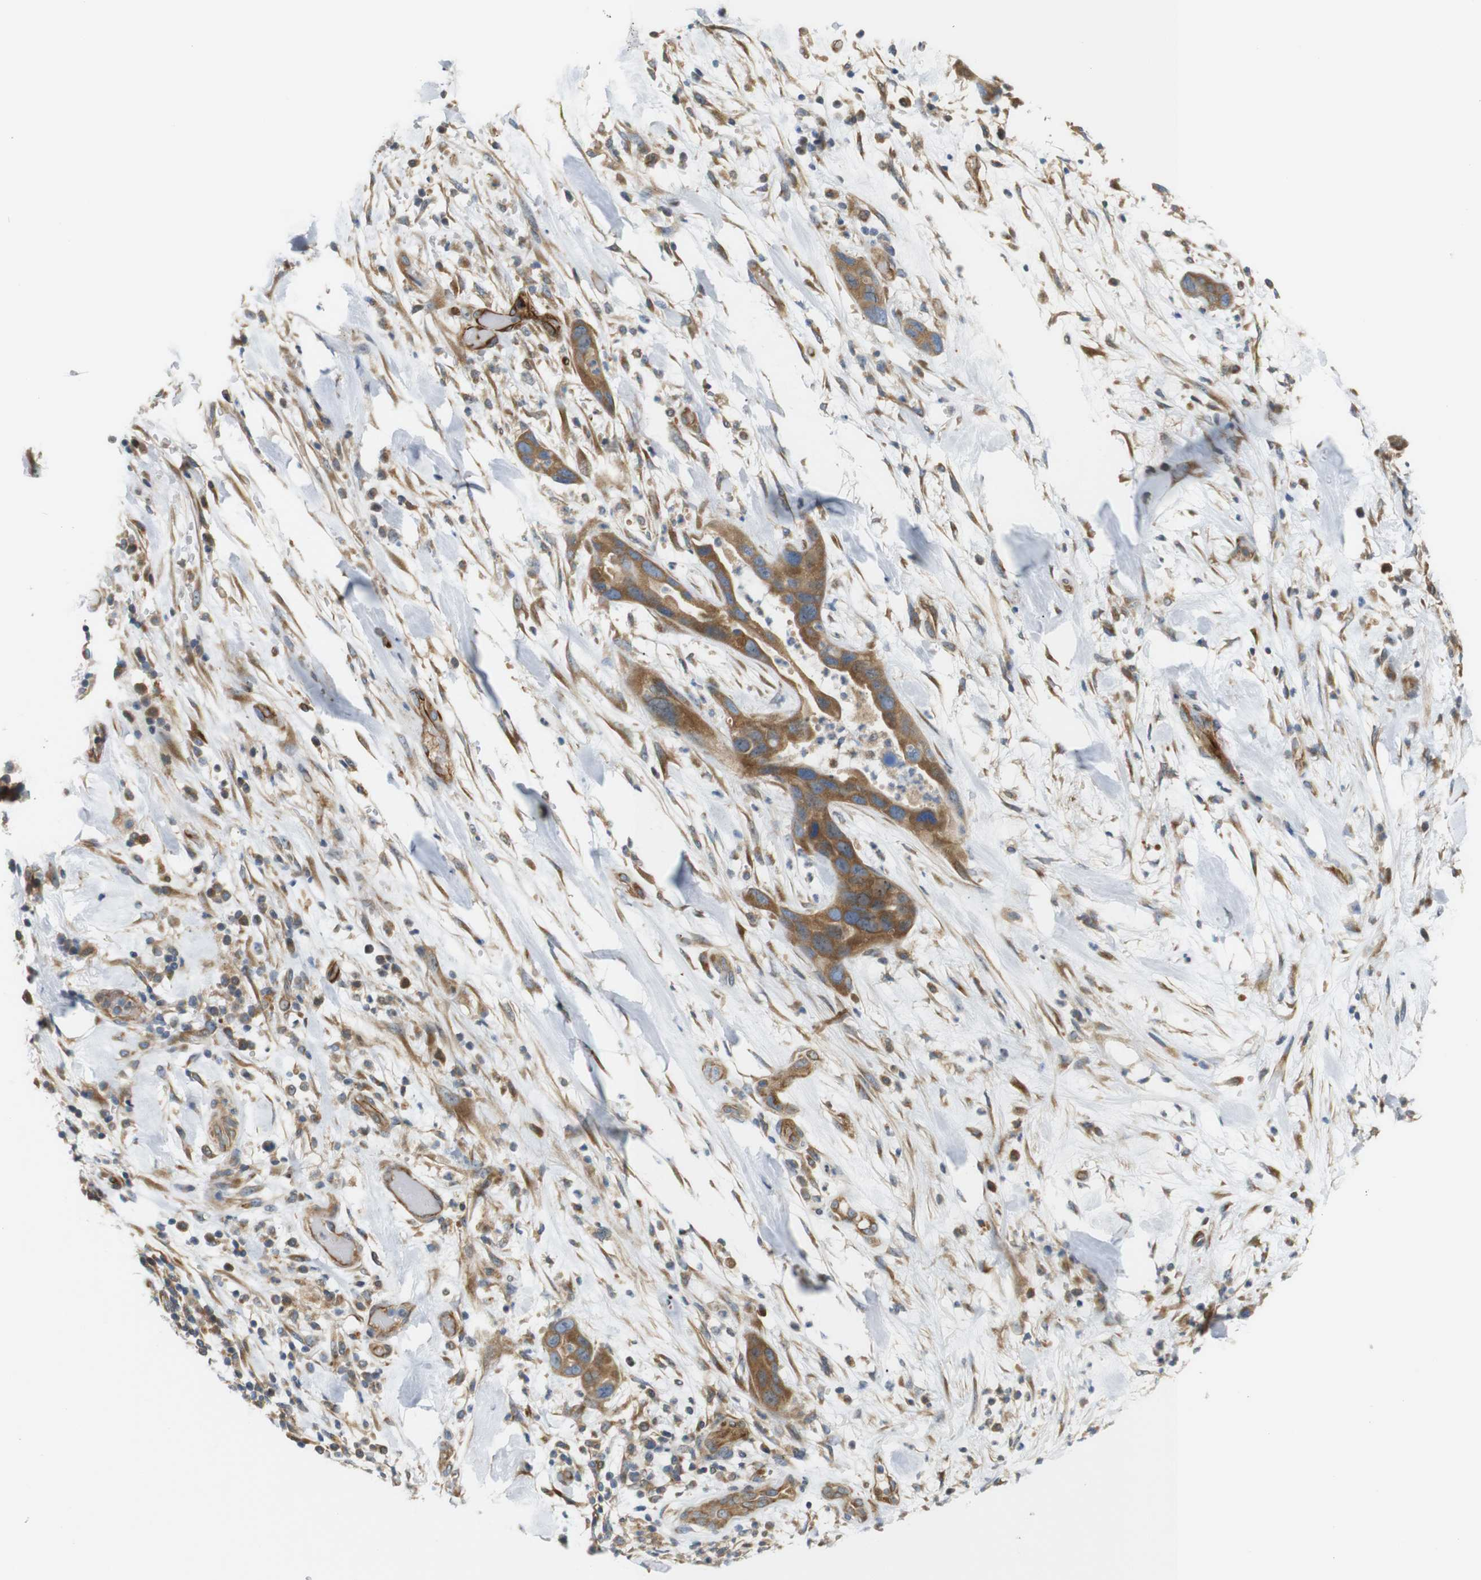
{"staining": {"intensity": "moderate", "quantity": ">75%", "location": "cytoplasmic/membranous"}, "tissue": "pancreatic cancer", "cell_type": "Tumor cells", "image_type": "cancer", "snomed": [{"axis": "morphology", "description": "Adenocarcinoma, NOS"}, {"axis": "topography", "description": "Pancreas"}], "caption": "A micrograph of pancreatic adenocarcinoma stained for a protein shows moderate cytoplasmic/membranous brown staining in tumor cells.", "gene": "RPTOR", "patient": {"sex": "female", "age": 71}}